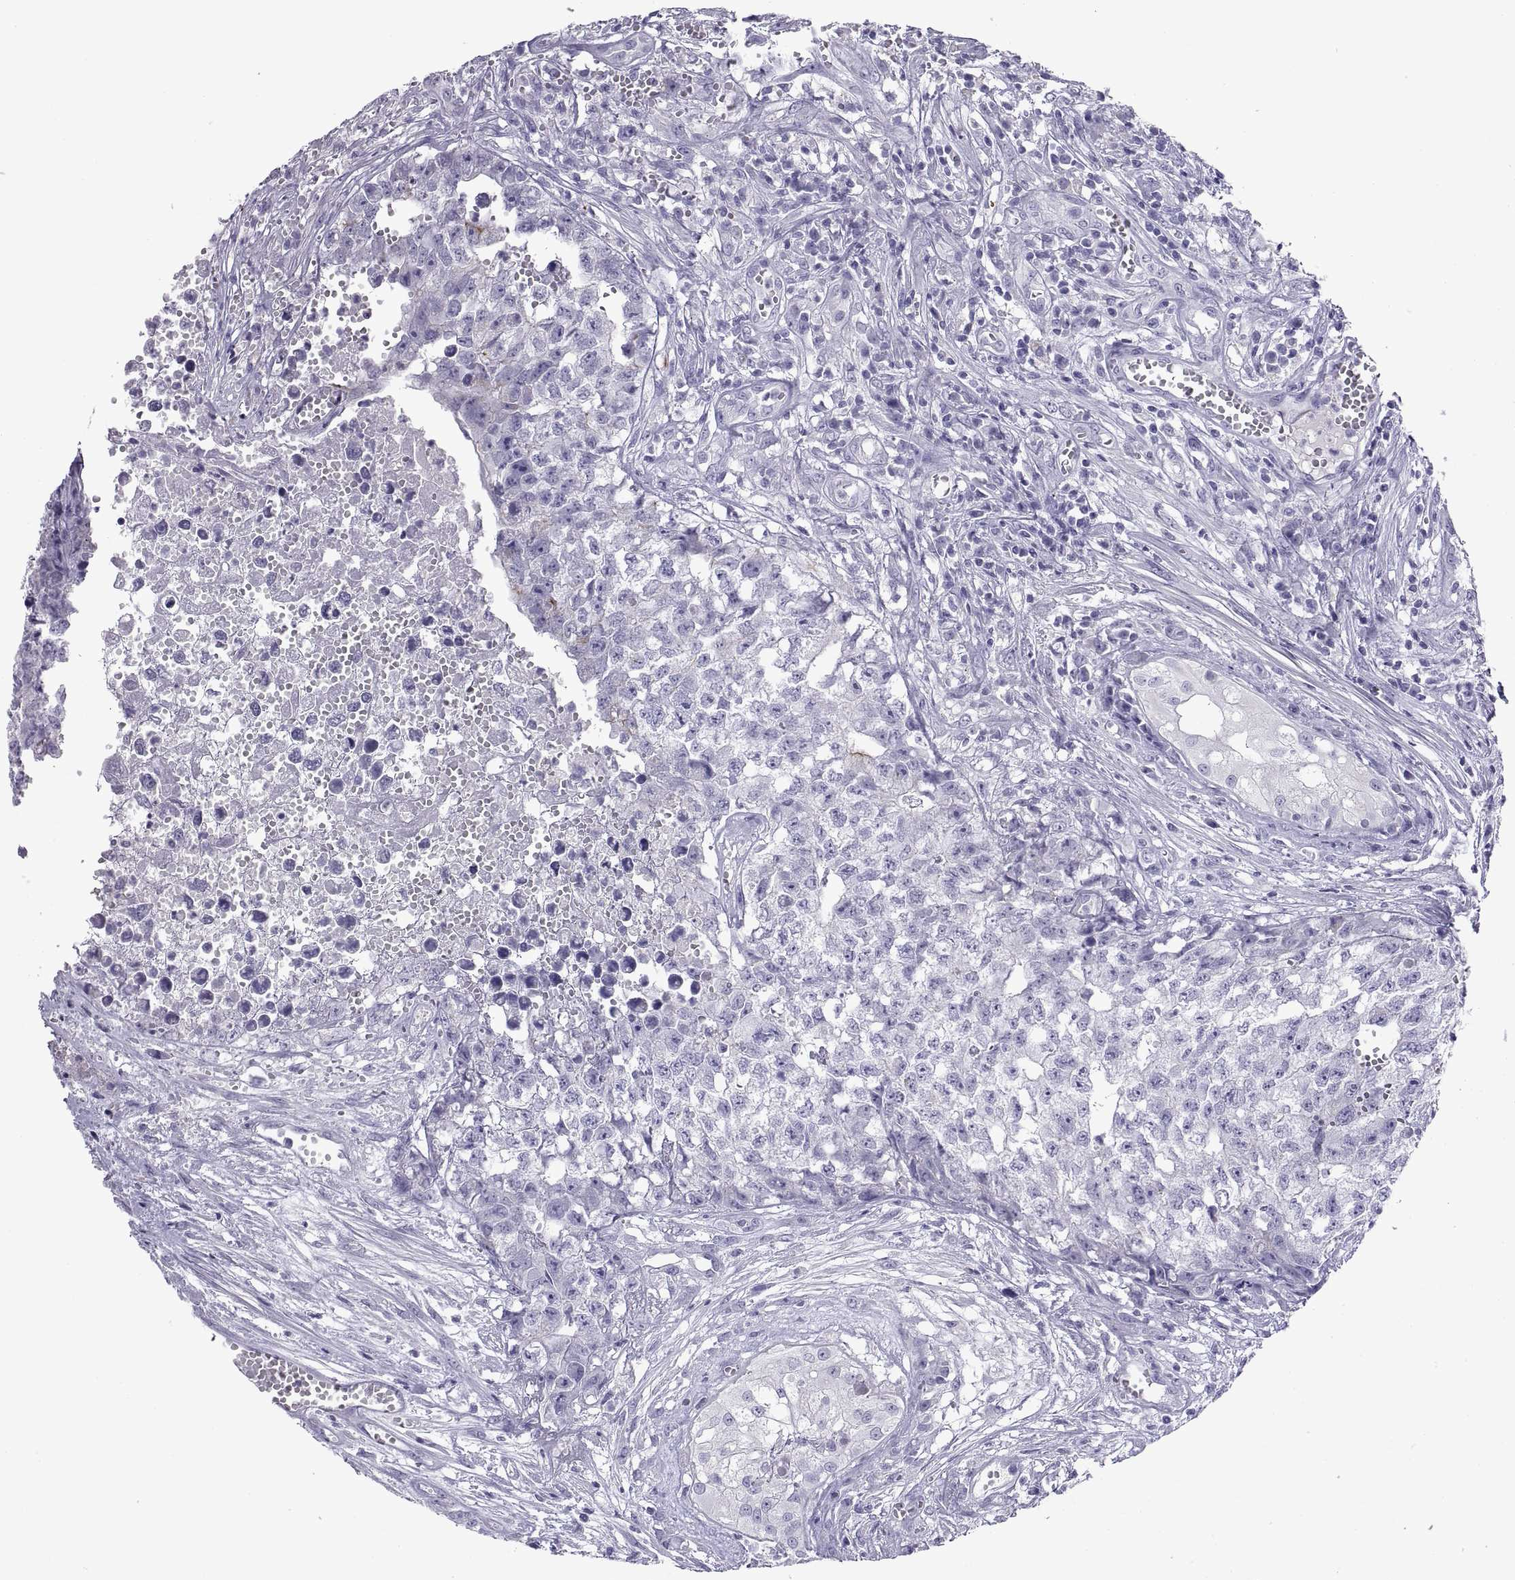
{"staining": {"intensity": "negative", "quantity": "none", "location": "none"}, "tissue": "testis cancer", "cell_type": "Tumor cells", "image_type": "cancer", "snomed": [{"axis": "morphology", "description": "Seminoma, NOS"}, {"axis": "morphology", "description": "Carcinoma, Embryonal, NOS"}, {"axis": "topography", "description": "Testis"}], "caption": "IHC of human testis embryonal carcinoma displays no staining in tumor cells.", "gene": "RGS20", "patient": {"sex": "male", "age": 22}}